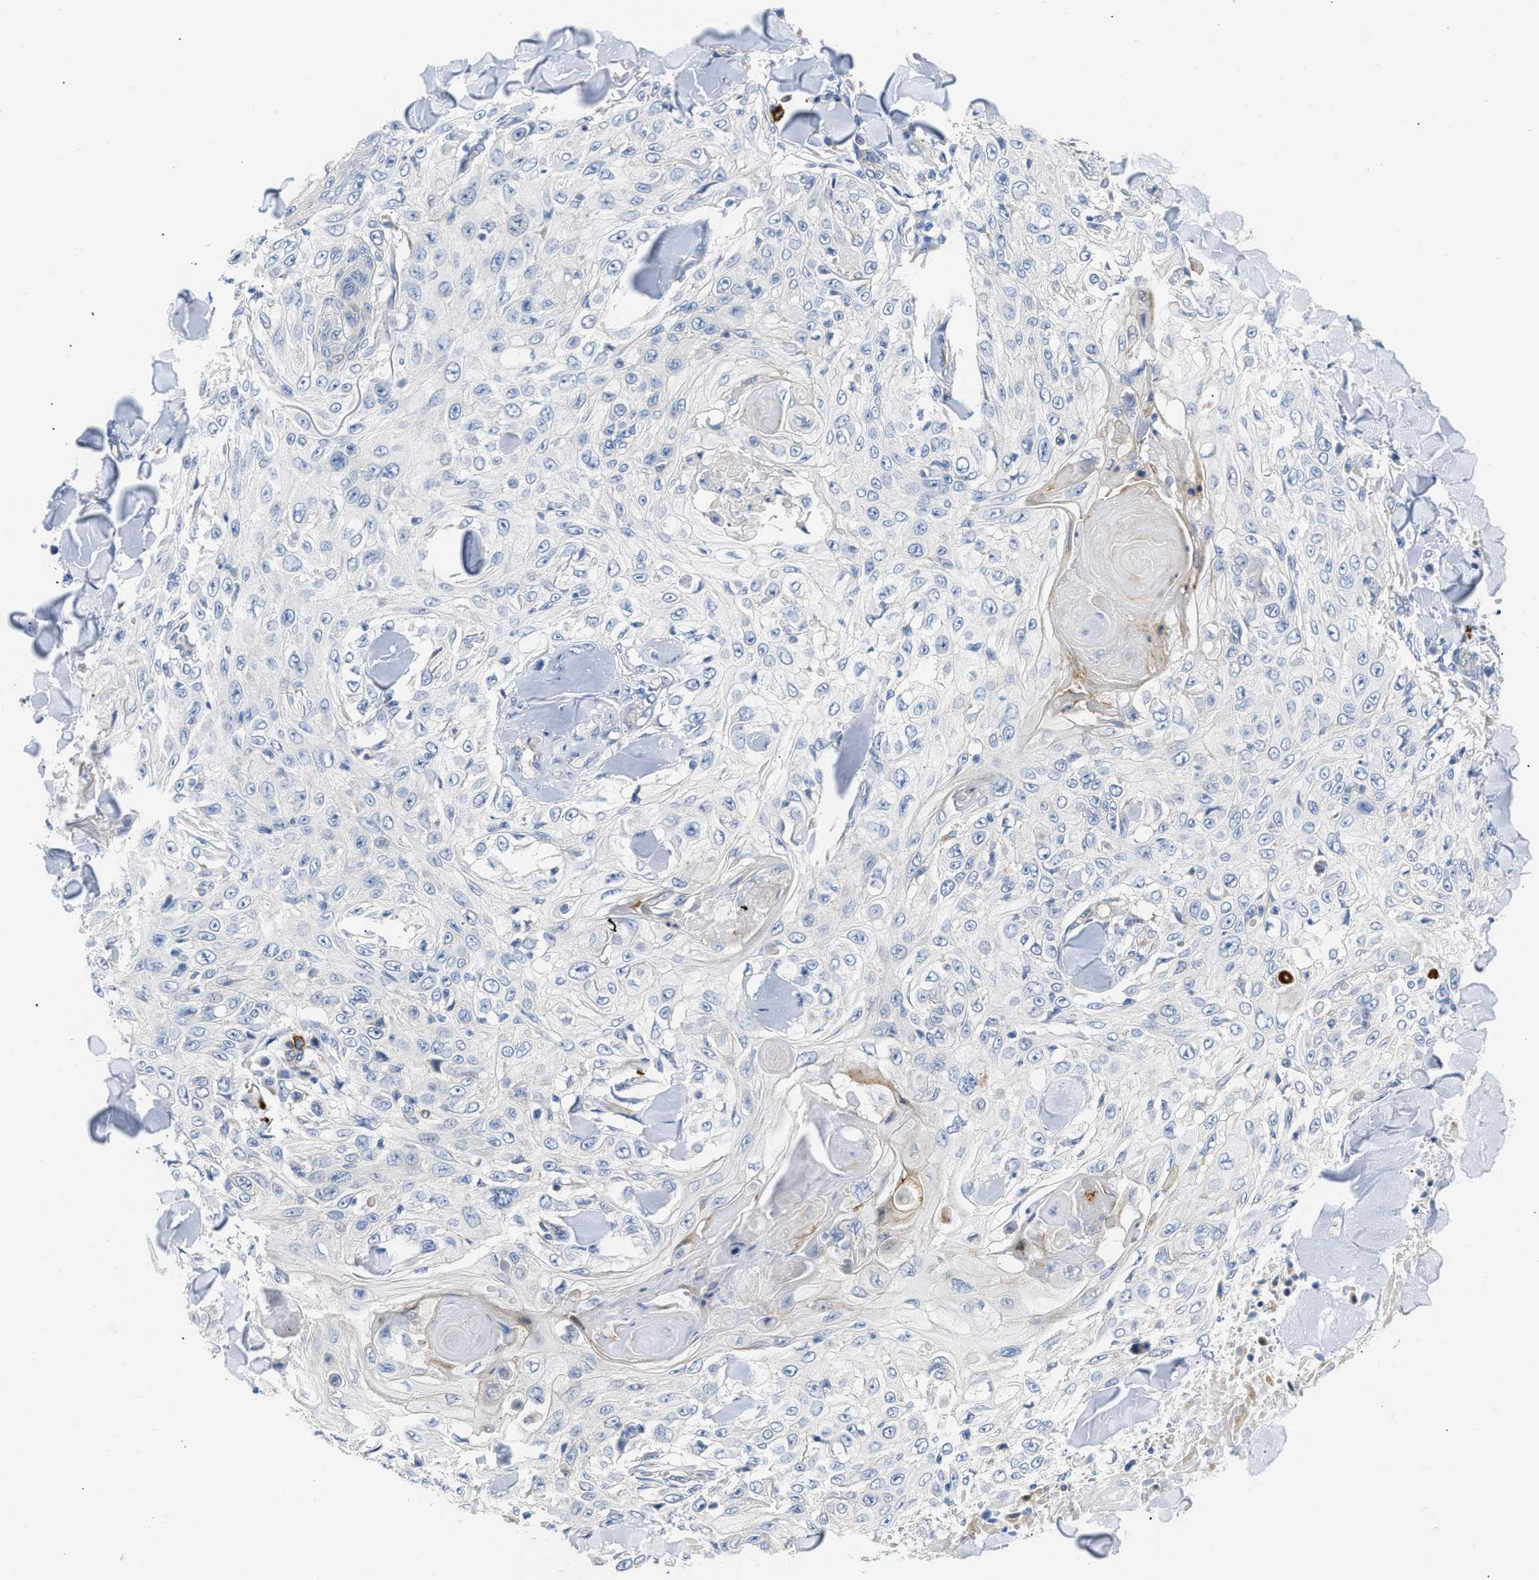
{"staining": {"intensity": "negative", "quantity": "none", "location": "none"}, "tissue": "skin cancer", "cell_type": "Tumor cells", "image_type": "cancer", "snomed": [{"axis": "morphology", "description": "Squamous cell carcinoma, NOS"}, {"axis": "topography", "description": "Skin"}], "caption": "The micrograph displays no staining of tumor cells in squamous cell carcinoma (skin).", "gene": "FHL1", "patient": {"sex": "male", "age": 86}}